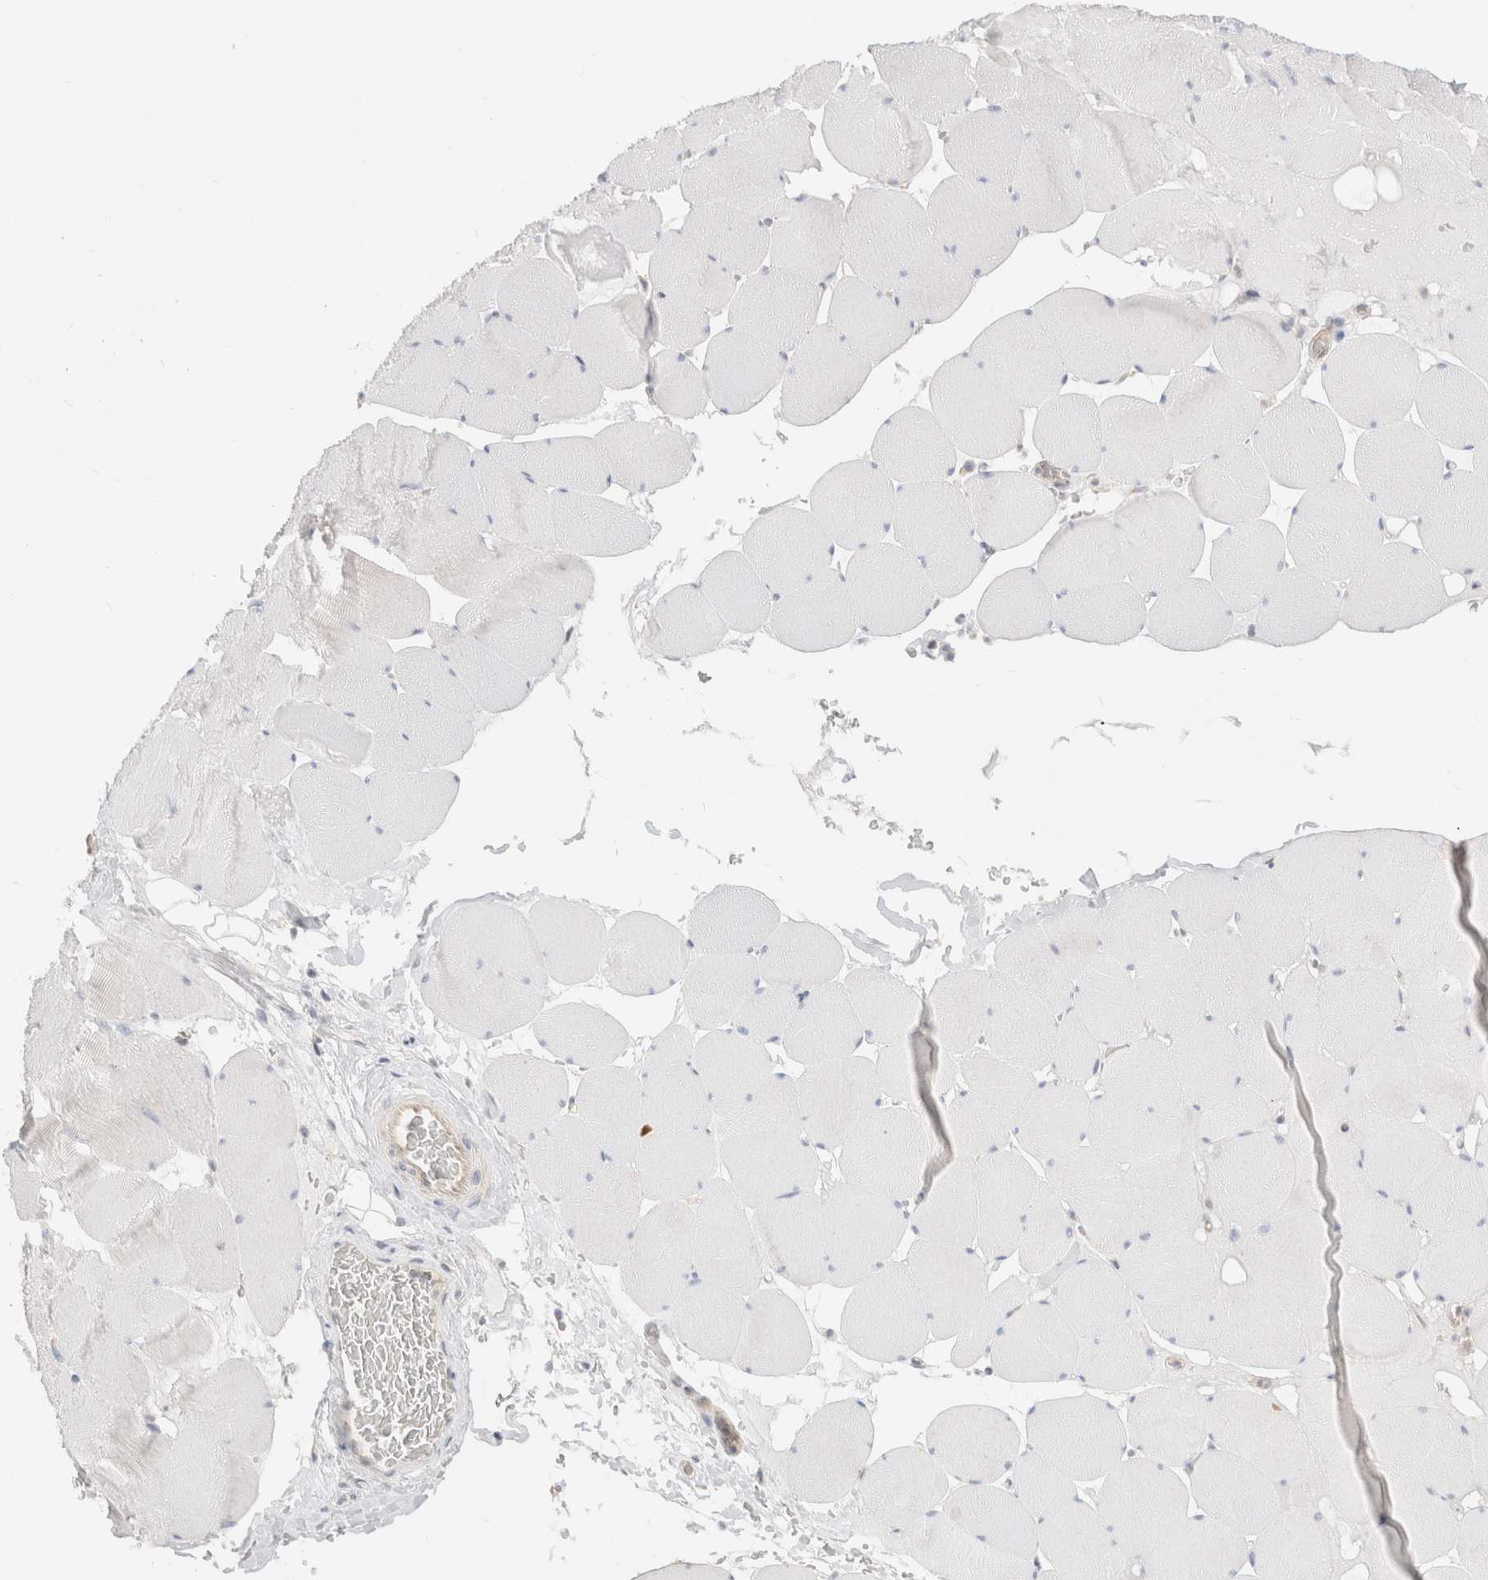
{"staining": {"intensity": "negative", "quantity": "none", "location": "none"}, "tissue": "skeletal muscle", "cell_type": "Myocytes", "image_type": "normal", "snomed": [{"axis": "morphology", "description": "Normal tissue, NOS"}, {"axis": "topography", "description": "Skeletal muscle"}], "caption": "A histopathology image of skeletal muscle stained for a protein demonstrates no brown staining in myocytes. (DAB immunohistochemistry (IHC) visualized using brightfield microscopy, high magnification).", "gene": "EFCAB13", "patient": {"sex": "male", "age": 62}}